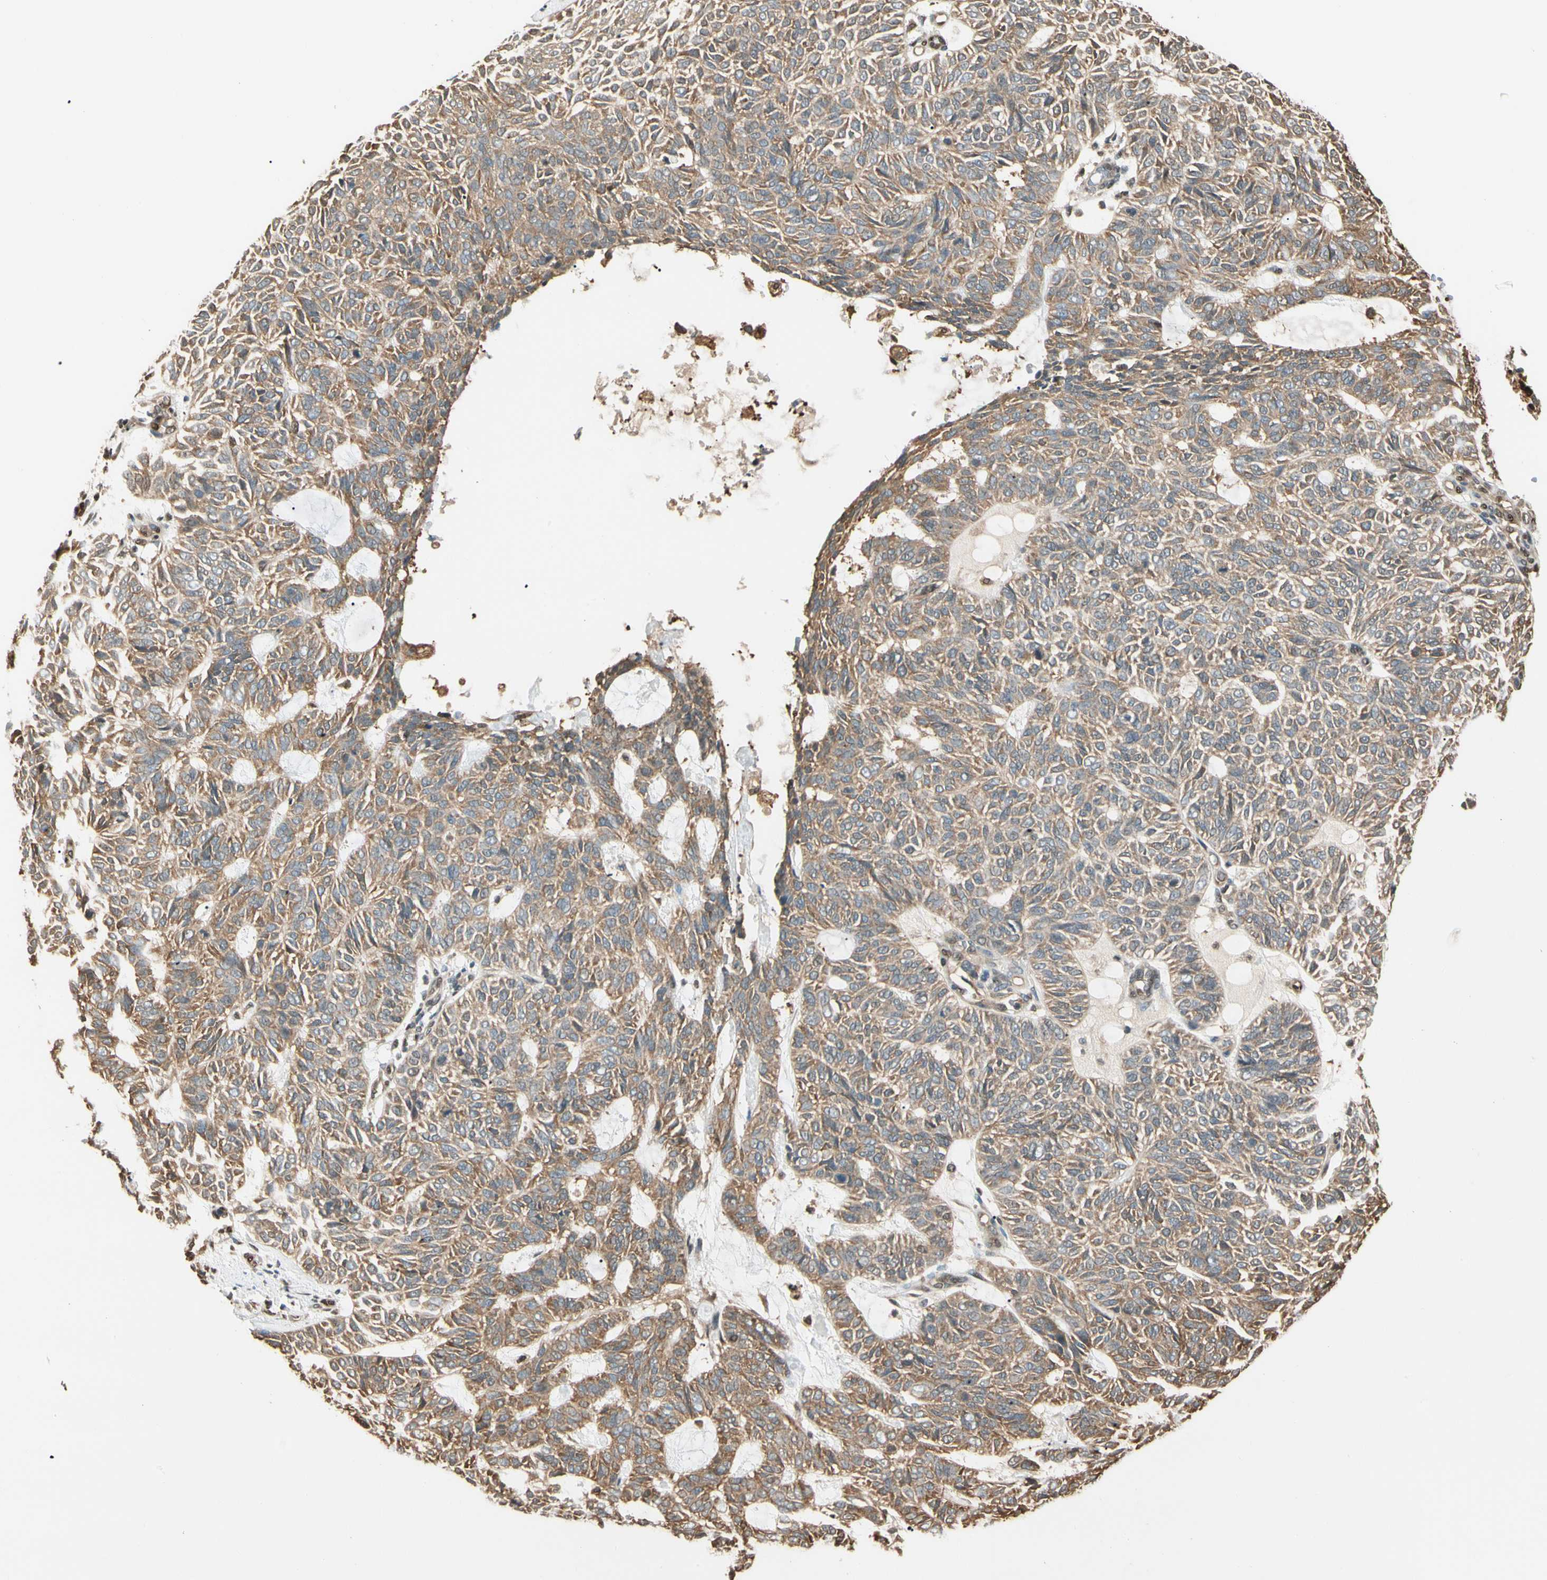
{"staining": {"intensity": "moderate", "quantity": ">75%", "location": "cytoplasmic/membranous"}, "tissue": "skin cancer", "cell_type": "Tumor cells", "image_type": "cancer", "snomed": [{"axis": "morphology", "description": "Basal cell carcinoma"}, {"axis": "topography", "description": "Skin"}], "caption": "An image showing moderate cytoplasmic/membranous staining in about >75% of tumor cells in basal cell carcinoma (skin), as visualized by brown immunohistochemical staining.", "gene": "PNCK", "patient": {"sex": "male", "age": 87}}